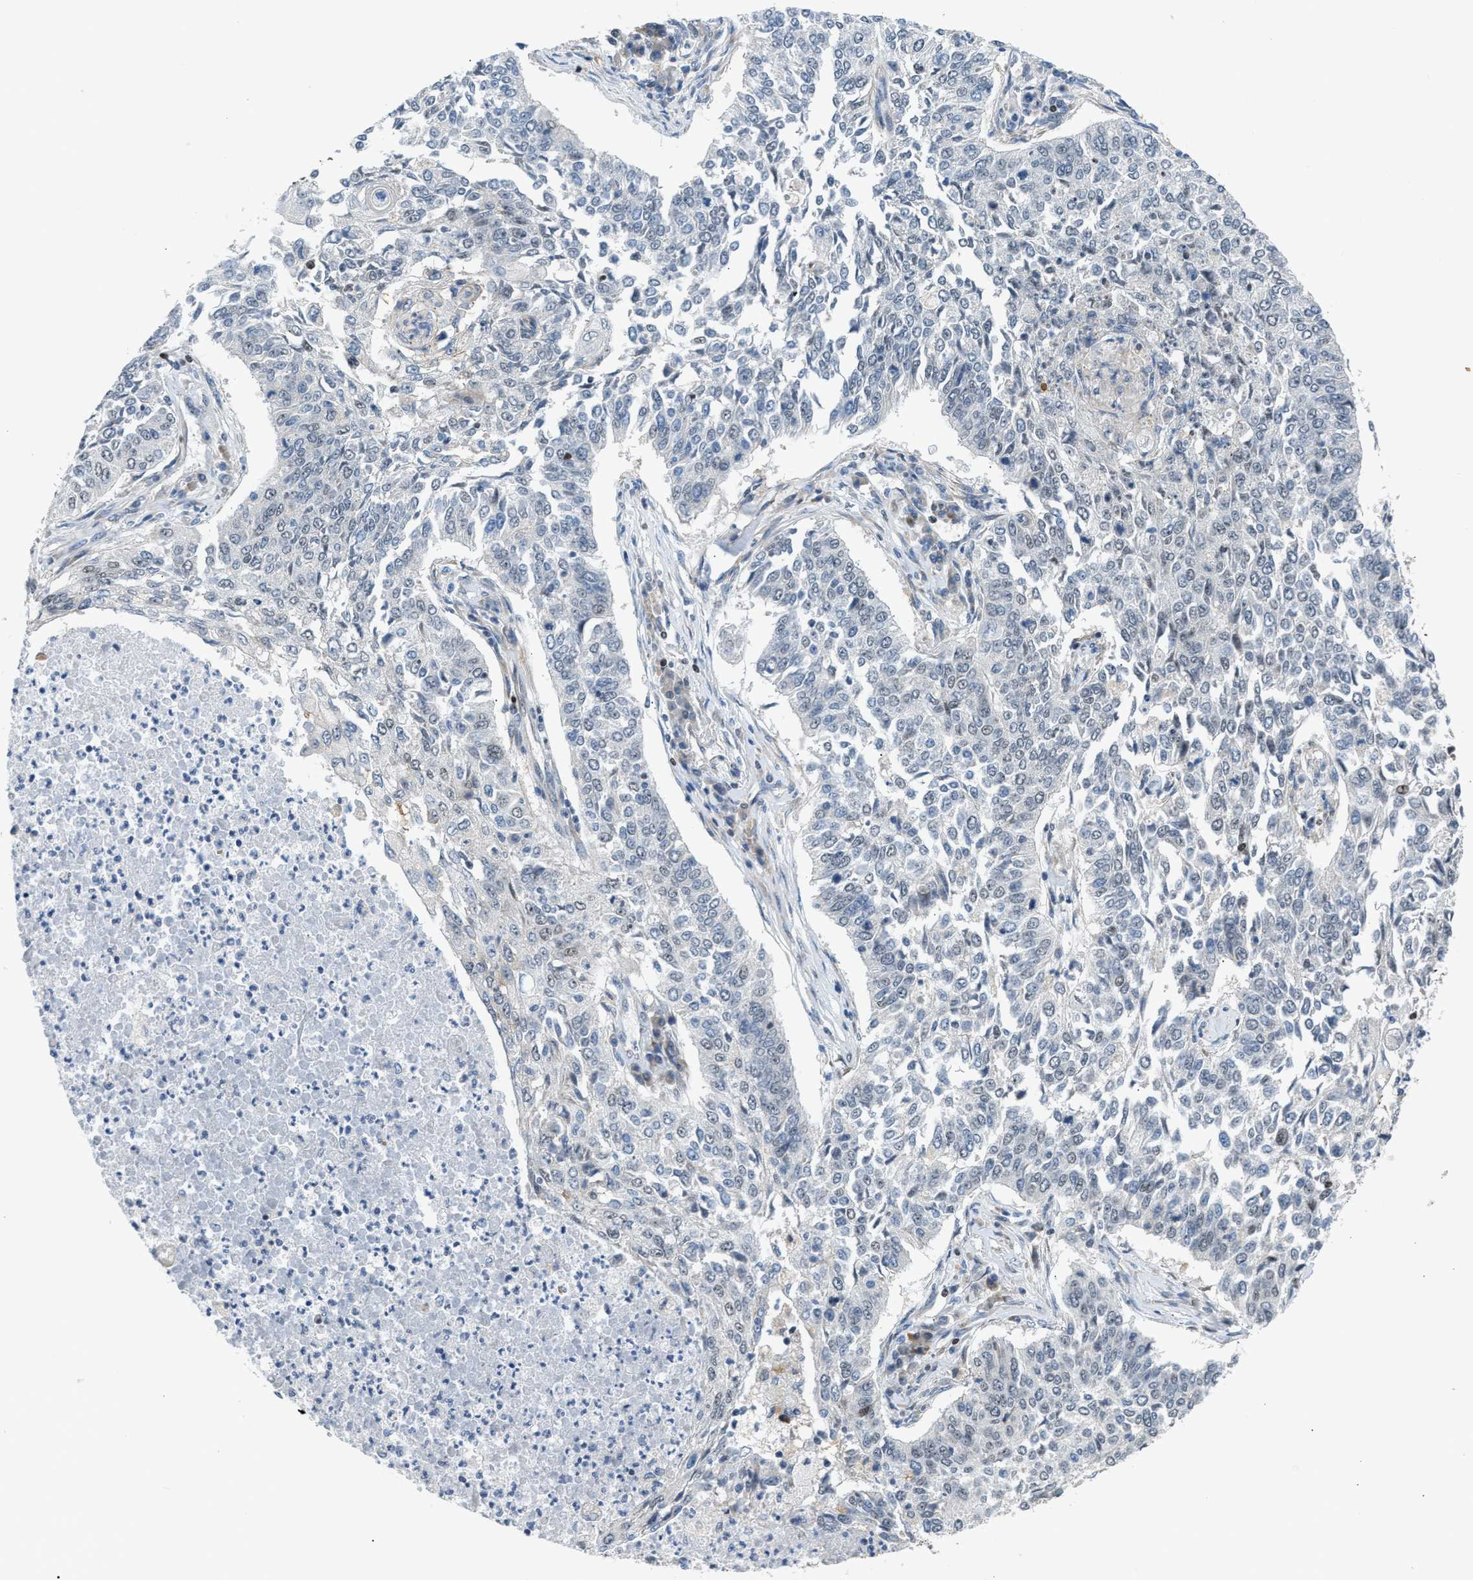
{"staining": {"intensity": "negative", "quantity": "none", "location": "none"}, "tissue": "lung cancer", "cell_type": "Tumor cells", "image_type": "cancer", "snomed": [{"axis": "morphology", "description": "Normal tissue, NOS"}, {"axis": "morphology", "description": "Squamous cell carcinoma, NOS"}, {"axis": "topography", "description": "Cartilage tissue"}, {"axis": "topography", "description": "Bronchus"}, {"axis": "topography", "description": "Lung"}], "caption": "Immunohistochemistry (IHC) image of lung cancer stained for a protein (brown), which exhibits no expression in tumor cells. (Stains: DAB immunohistochemistry with hematoxylin counter stain, Microscopy: brightfield microscopy at high magnification).", "gene": "NPS", "patient": {"sex": "female", "age": 49}}